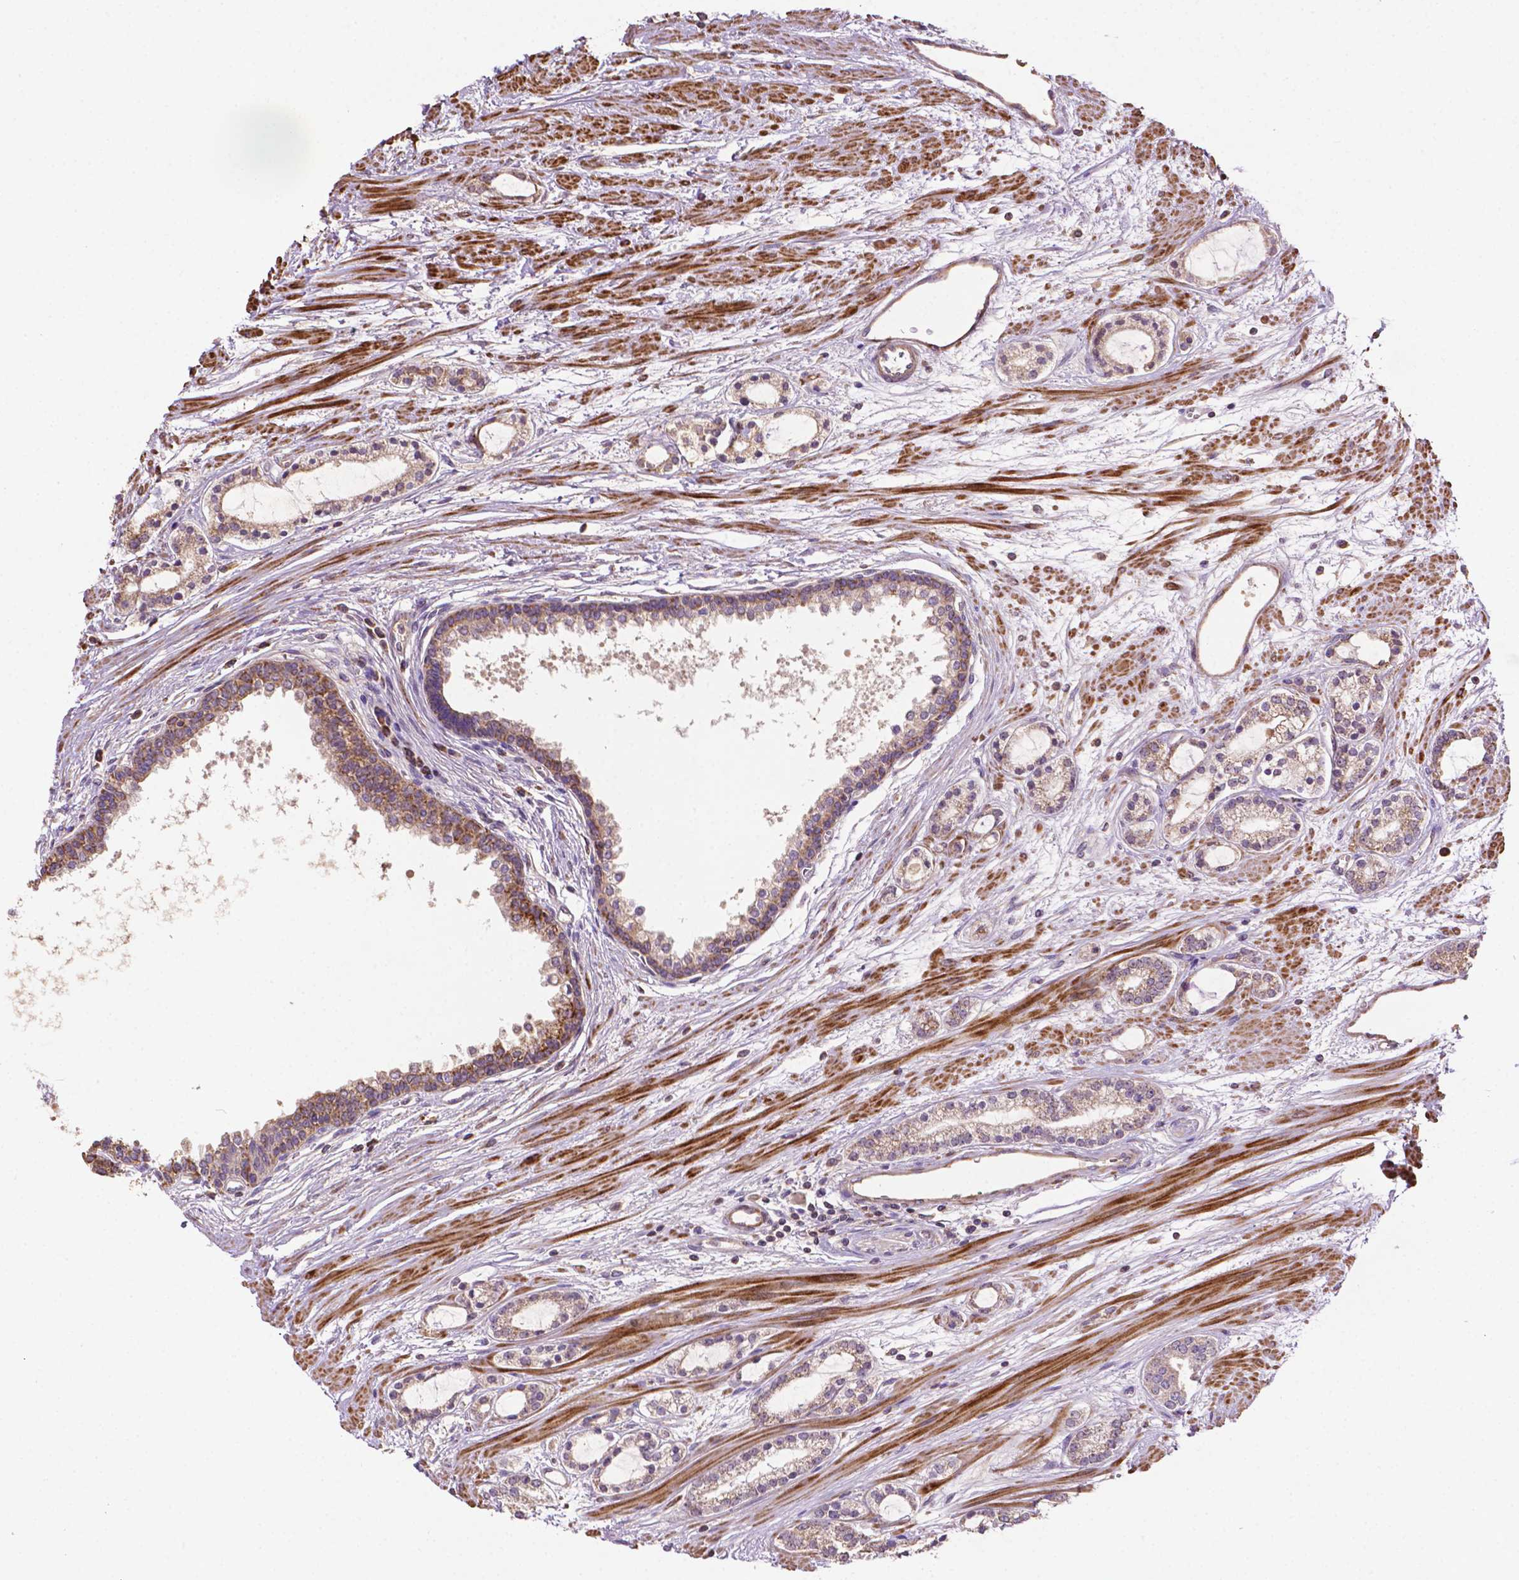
{"staining": {"intensity": "weak", "quantity": ">75%", "location": "cytoplasmic/membranous"}, "tissue": "prostate cancer", "cell_type": "Tumor cells", "image_type": "cancer", "snomed": [{"axis": "morphology", "description": "Adenocarcinoma, Medium grade"}, {"axis": "topography", "description": "Prostate"}], "caption": "DAB immunohistochemical staining of prostate cancer reveals weak cytoplasmic/membranous protein positivity in about >75% of tumor cells. The protein is stained brown, and the nuclei are stained in blue (DAB IHC with brightfield microscopy, high magnification).", "gene": "LRR1", "patient": {"sex": "male", "age": 57}}